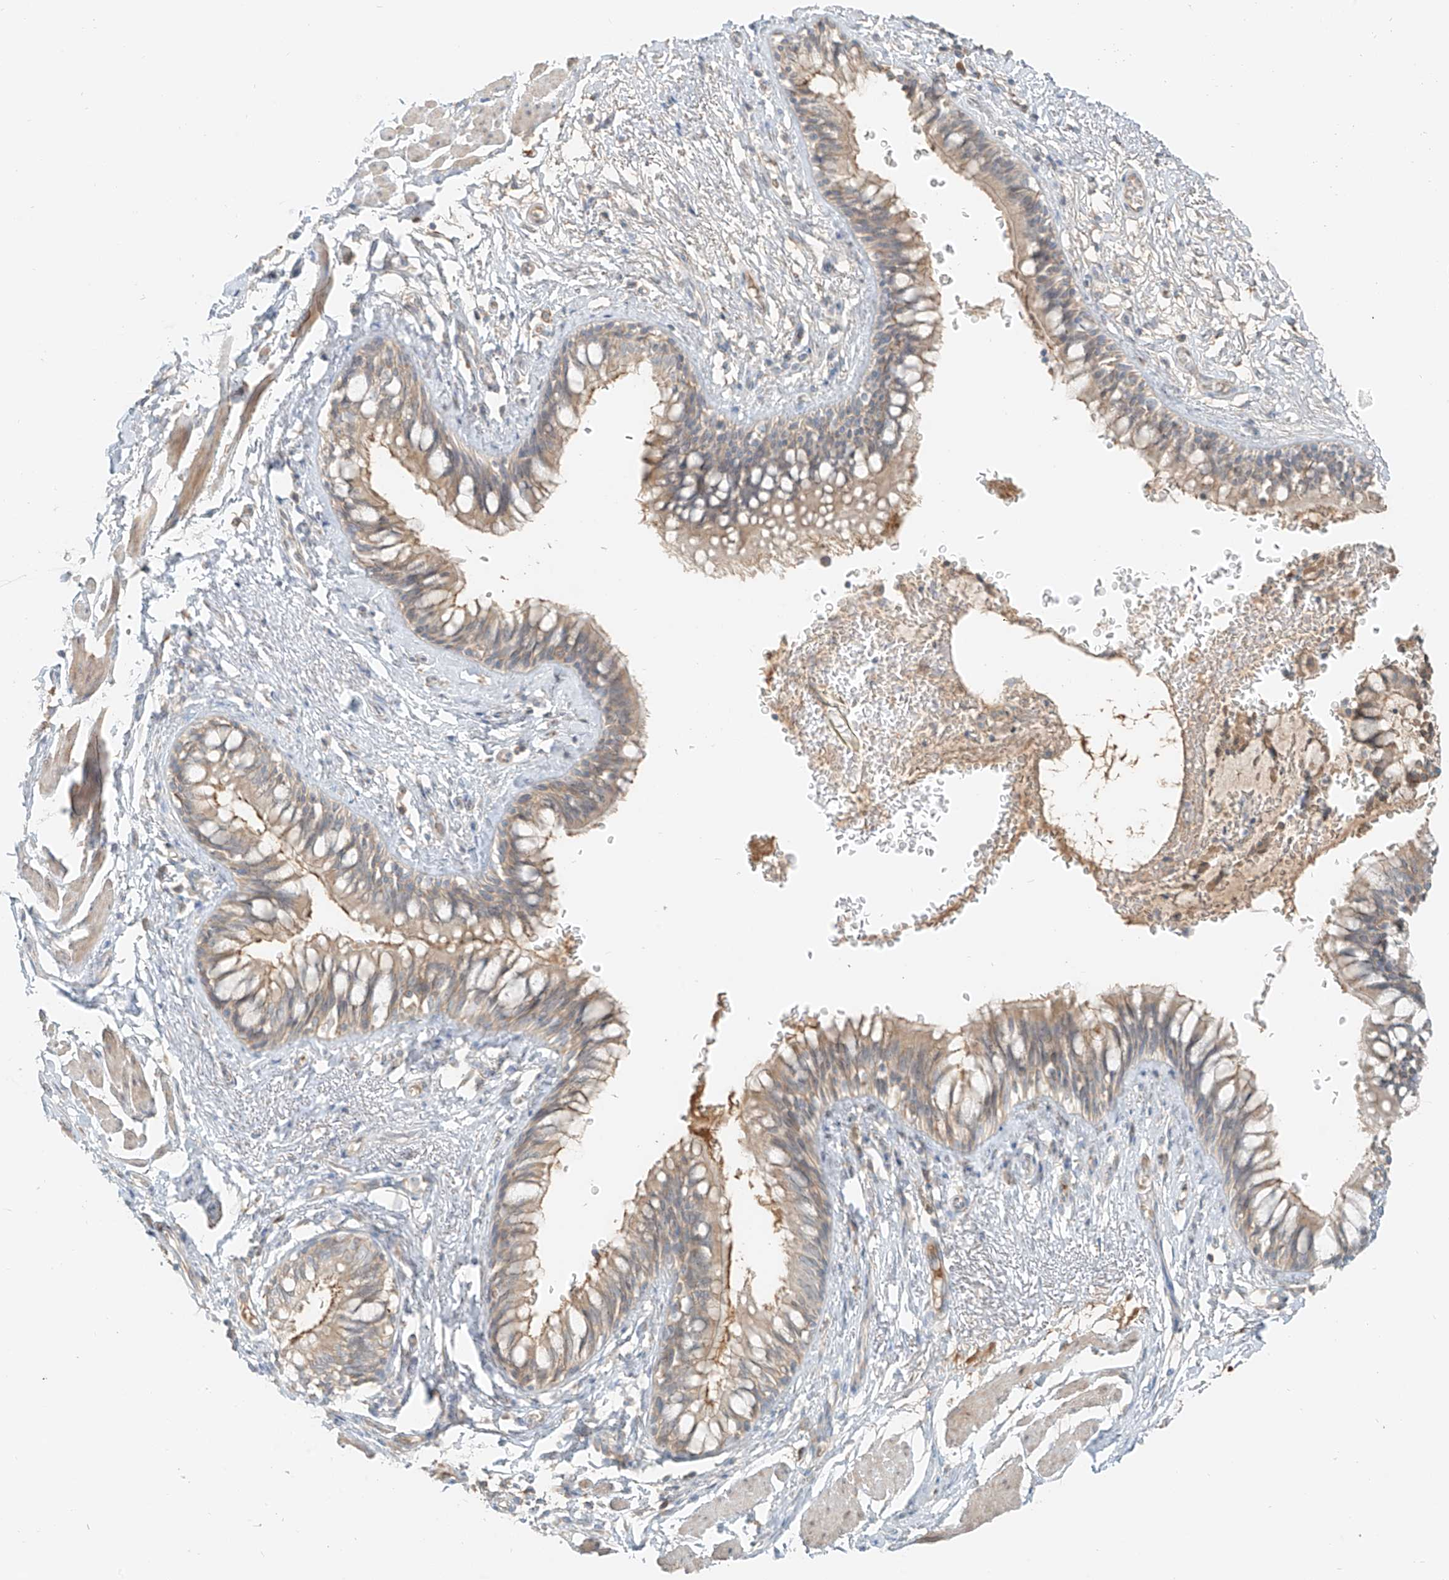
{"staining": {"intensity": "weak", "quantity": "25%-75%", "location": "cytoplasmic/membranous"}, "tissue": "bronchus", "cell_type": "Respiratory epithelial cells", "image_type": "normal", "snomed": [{"axis": "morphology", "description": "Normal tissue, NOS"}, {"axis": "topography", "description": "Cartilage tissue"}, {"axis": "topography", "description": "Bronchus"}], "caption": "Respiratory epithelial cells demonstrate low levels of weak cytoplasmic/membranous positivity in about 25%-75% of cells in normal human bronchus. (Stains: DAB in brown, nuclei in blue, Microscopy: brightfield microscopy at high magnification).", "gene": "FSTL1", "patient": {"sex": "female", "age": 36}}